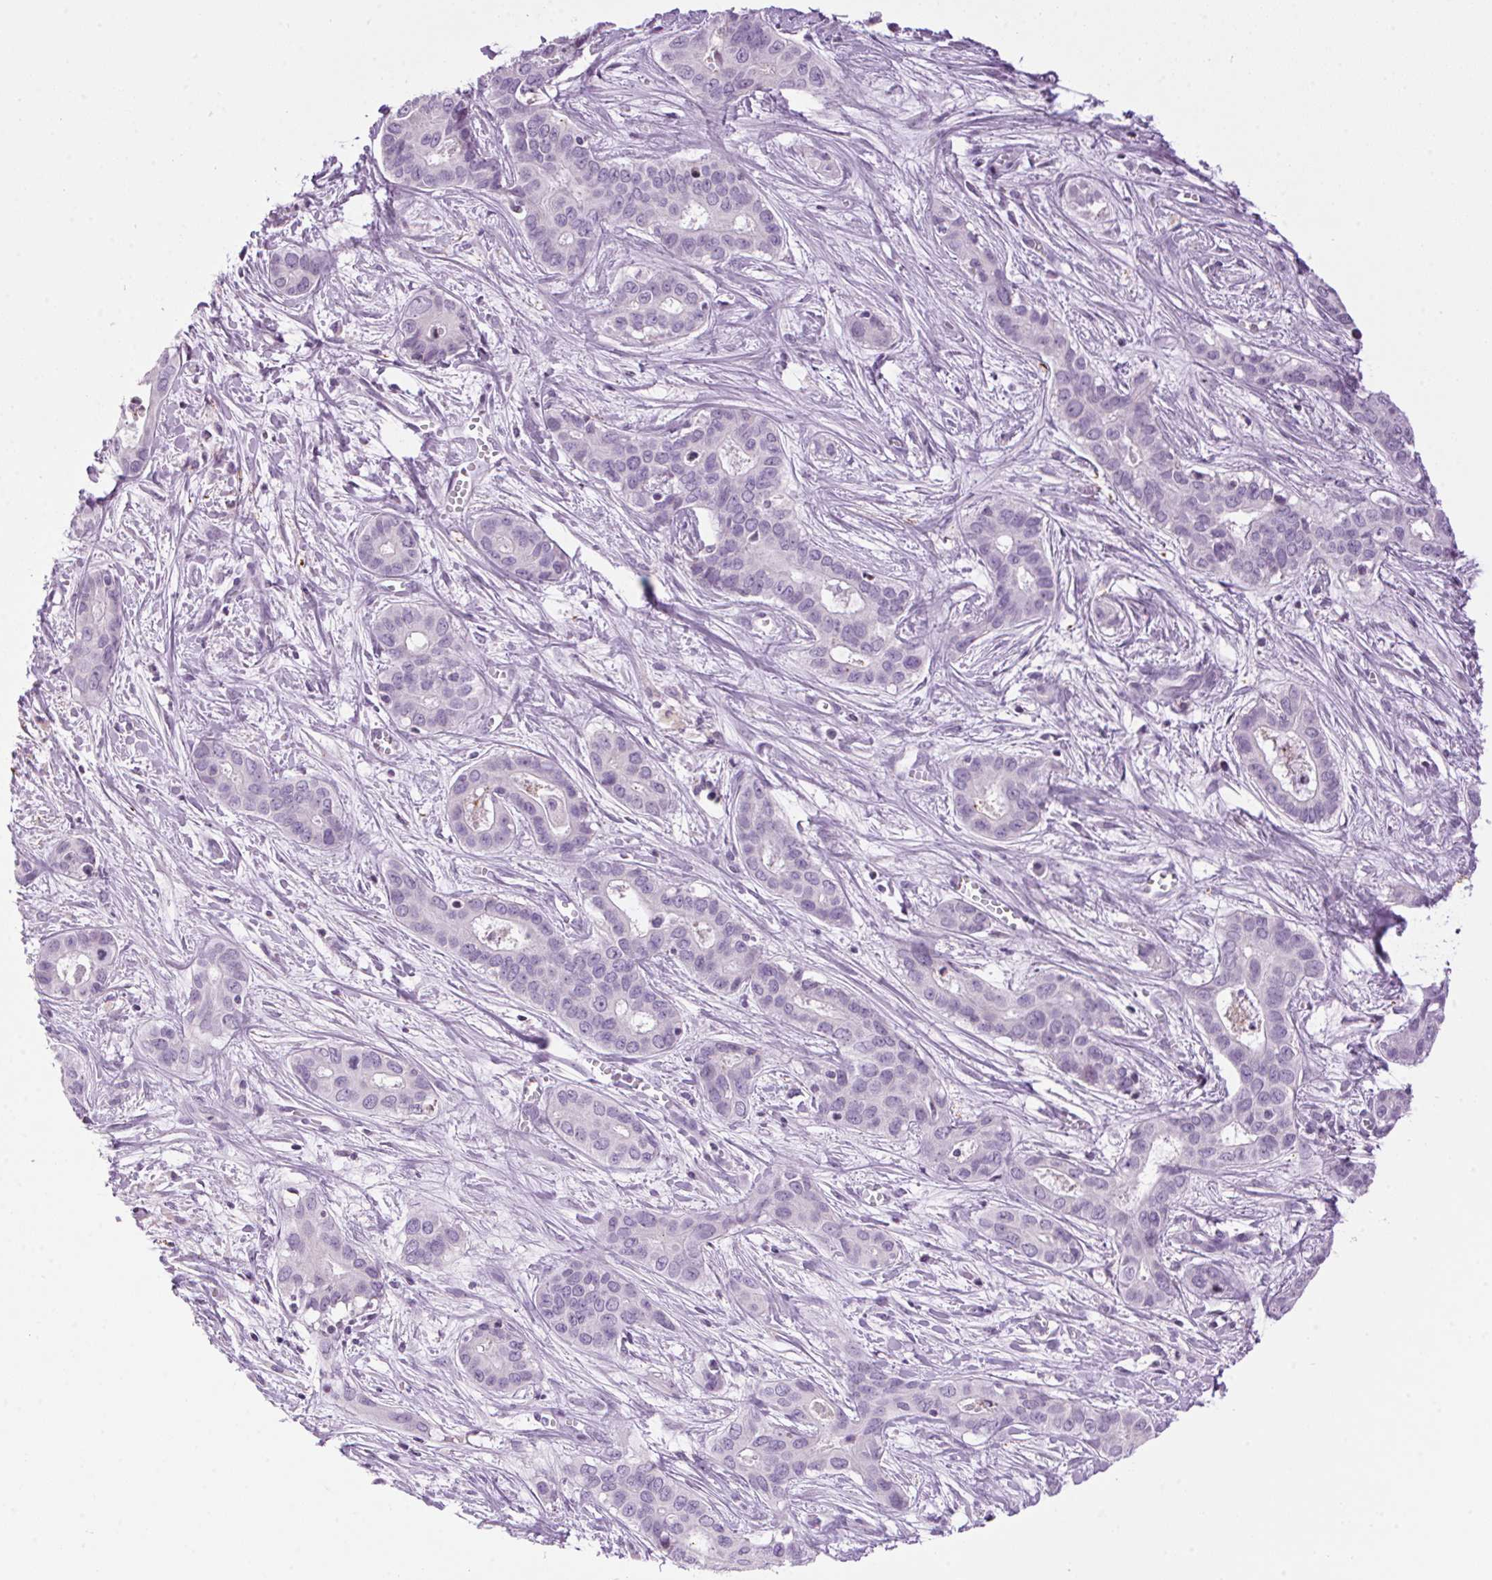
{"staining": {"intensity": "negative", "quantity": "none", "location": "none"}, "tissue": "liver cancer", "cell_type": "Tumor cells", "image_type": "cancer", "snomed": [{"axis": "morphology", "description": "Cholangiocarcinoma"}, {"axis": "topography", "description": "Liver"}], "caption": "A high-resolution photomicrograph shows immunohistochemistry (IHC) staining of liver cholangiocarcinoma, which reveals no significant expression in tumor cells. (Immunohistochemistry (ihc), brightfield microscopy, high magnification).", "gene": "TMEM88B", "patient": {"sex": "female", "age": 65}}